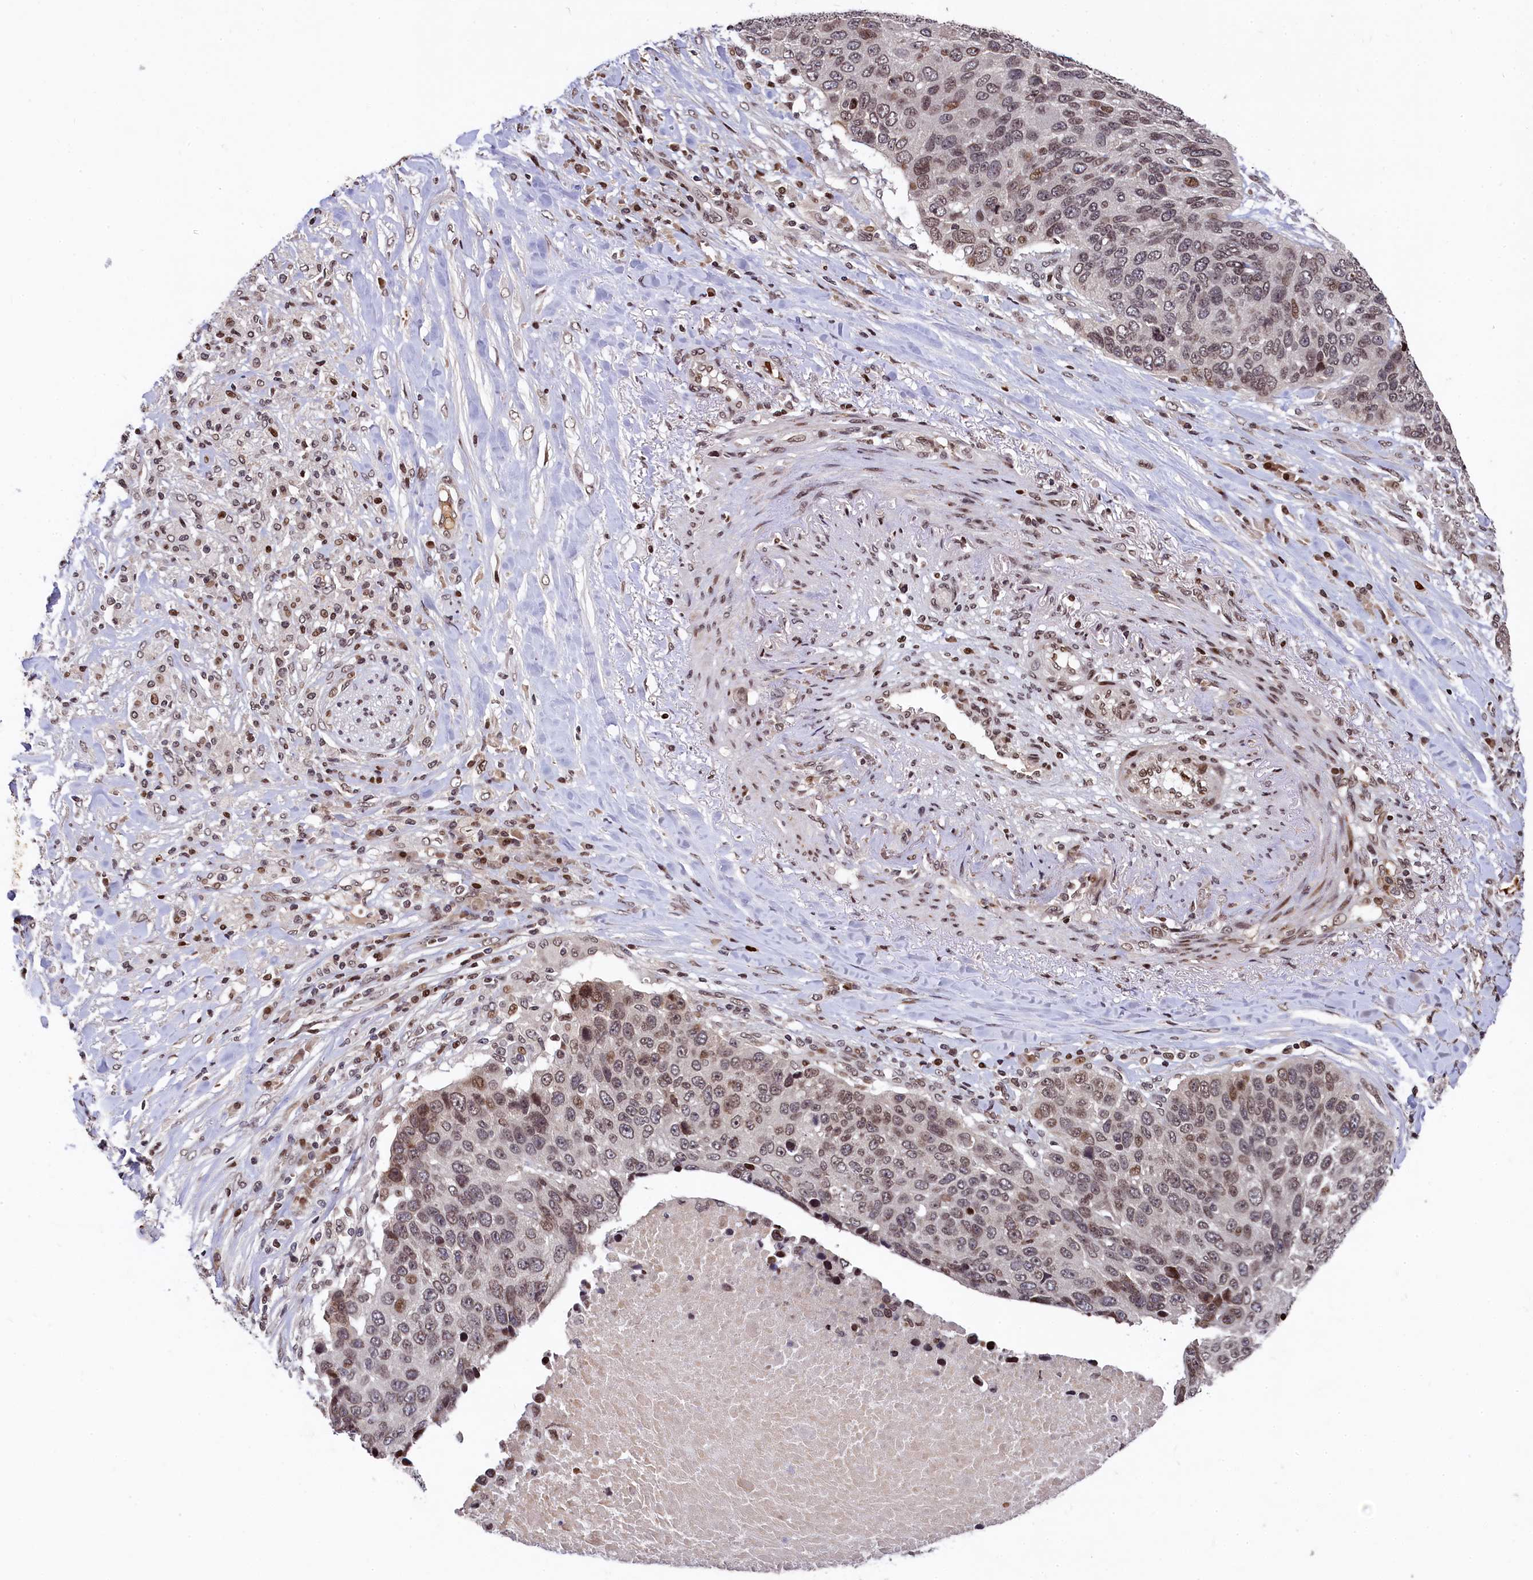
{"staining": {"intensity": "moderate", "quantity": "25%-75%", "location": "nuclear"}, "tissue": "lung cancer", "cell_type": "Tumor cells", "image_type": "cancer", "snomed": [{"axis": "morphology", "description": "Normal tissue, NOS"}, {"axis": "morphology", "description": "Squamous cell carcinoma, NOS"}, {"axis": "topography", "description": "Lymph node"}, {"axis": "topography", "description": "Lung"}], "caption": "Tumor cells show medium levels of moderate nuclear staining in about 25%-75% of cells in human lung squamous cell carcinoma.", "gene": "FAM217B", "patient": {"sex": "male", "age": 66}}